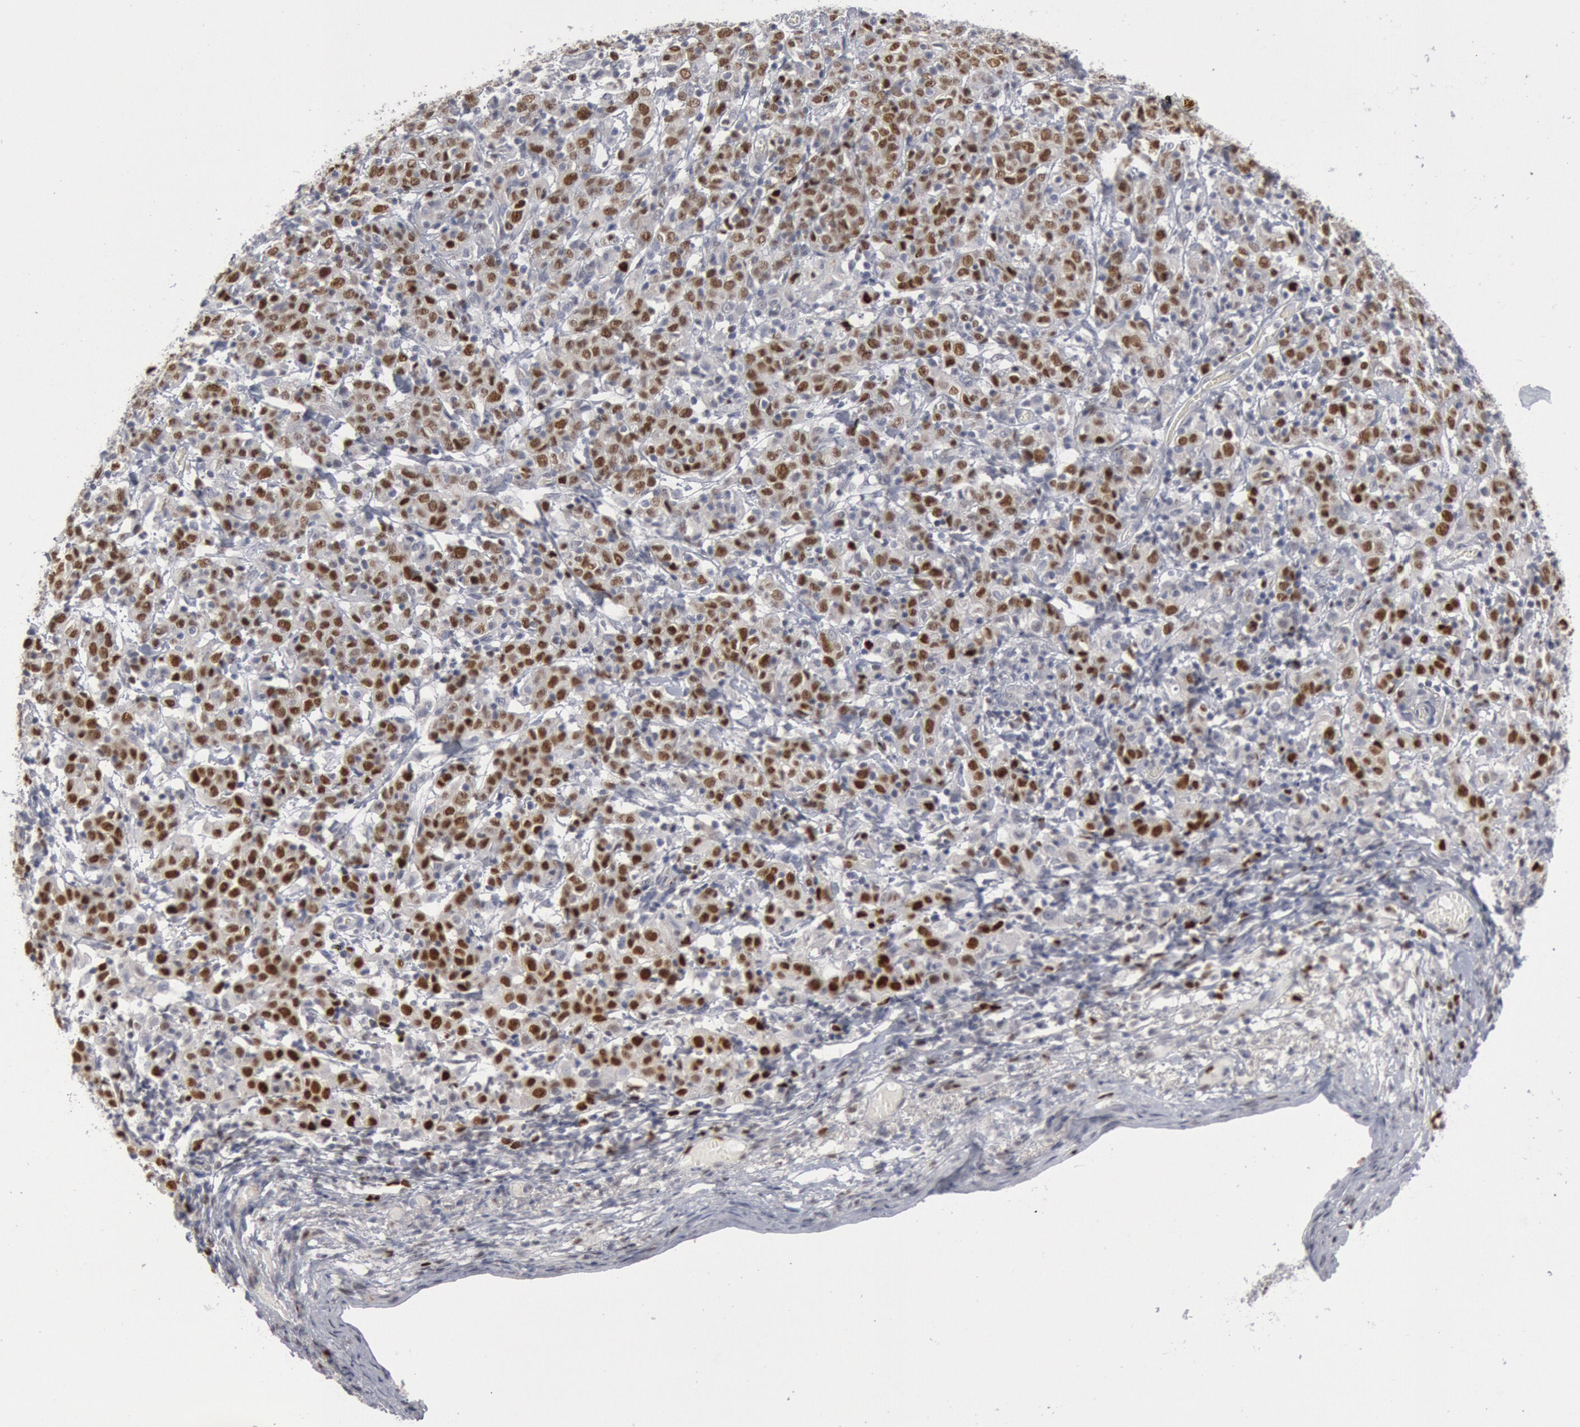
{"staining": {"intensity": "strong", "quantity": "25%-75%", "location": "nuclear"}, "tissue": "cervical cancer", "cell_type": "Tumor cells", "image_type": "cancer", "snomed": [{"axis": "morphology", "description": "Normal tissue, NOS"}, {"axis": "morphology", "description": "Squamous cell carcinoma, NOS"}, {"axis": "topography", "description": "Cervix"}], "caption": "An immunohistochemistry micrograph of neoplastic tissue is shown. Protein staining in brown shows strong nuclear positivity in cervical cancer (squamous cell carcinoma) within tumor cells.", "gene": "WDHD1", "patient": {"sex": "female", "age": 67}}